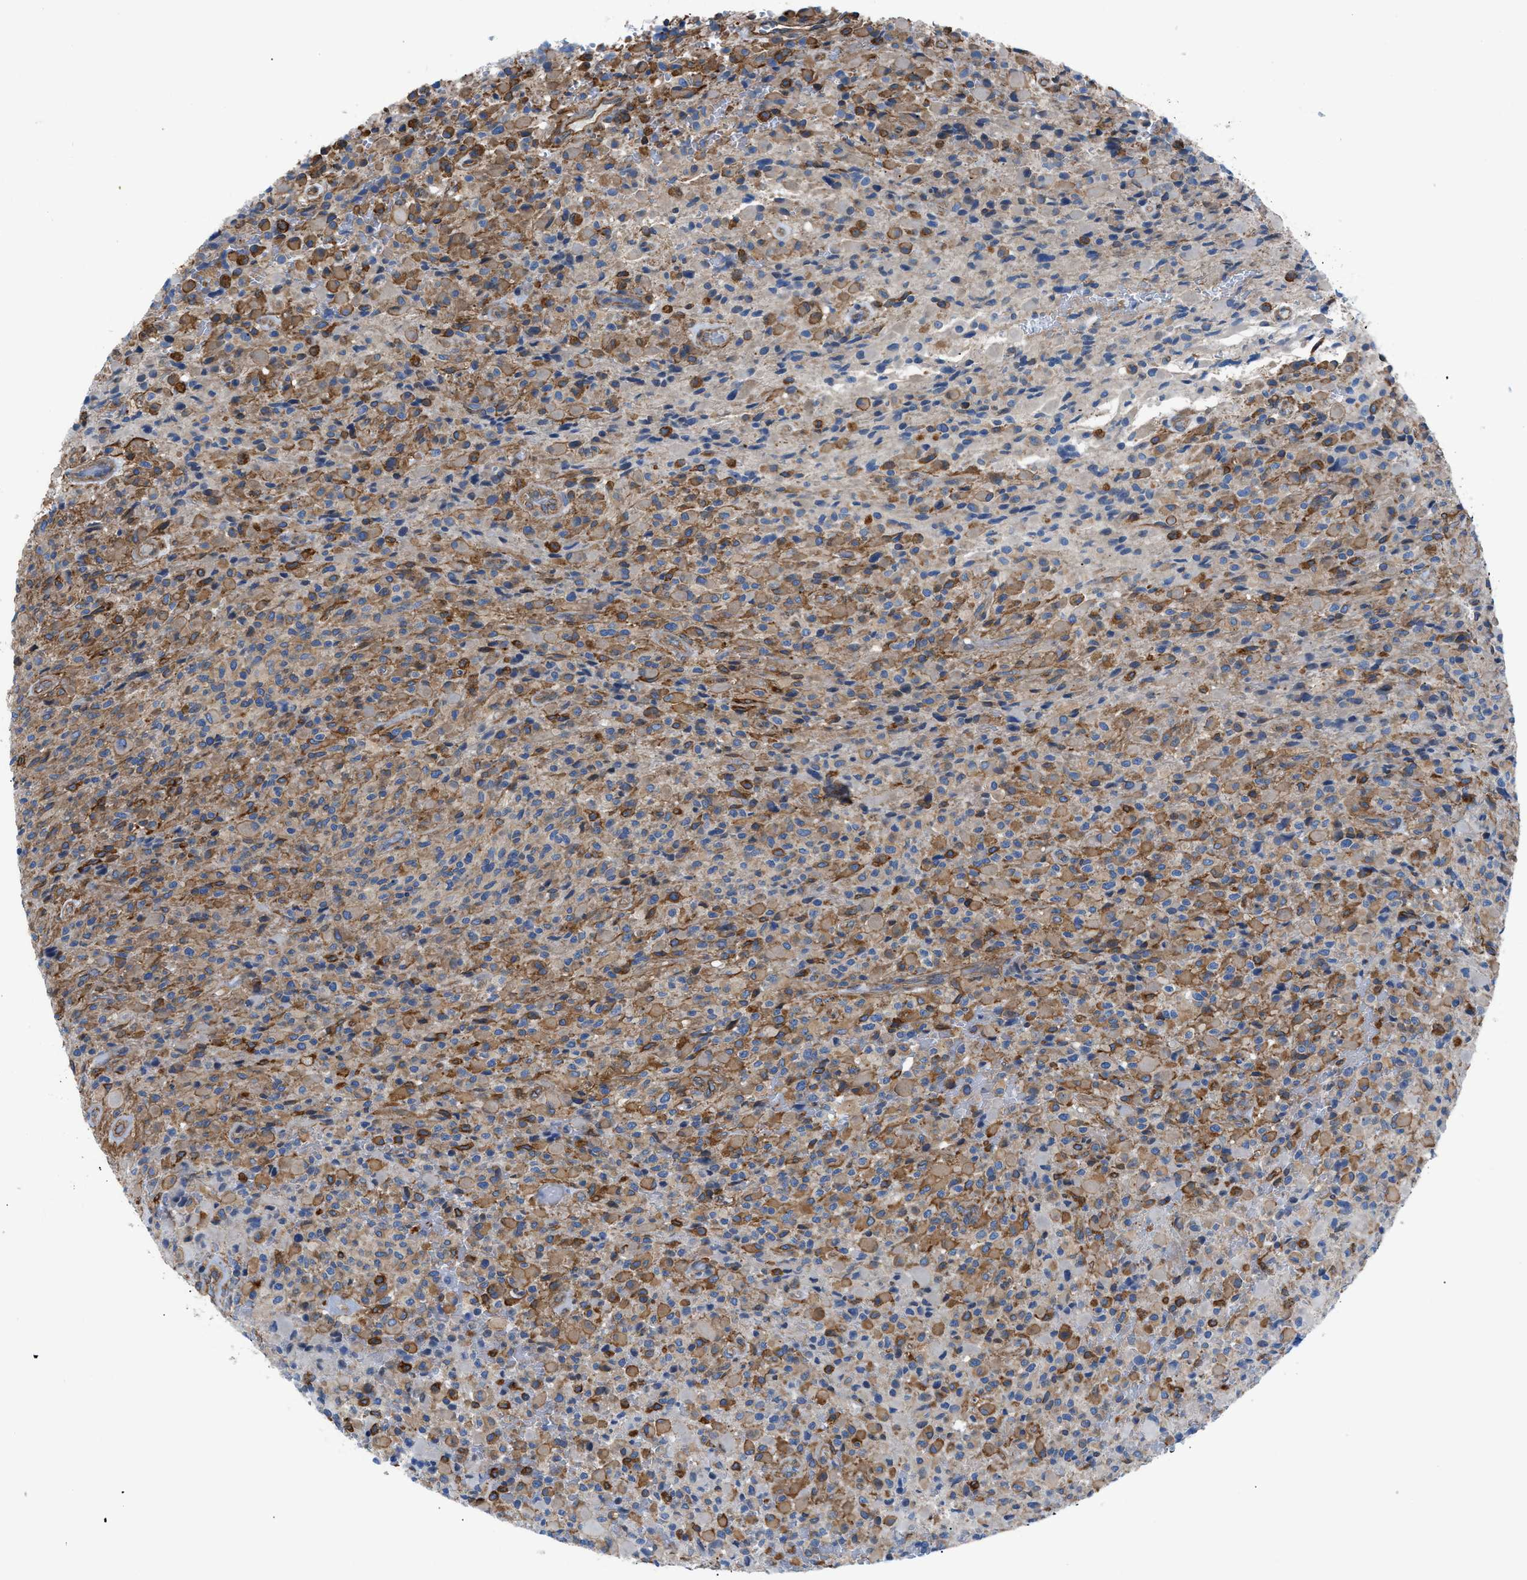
{"staining": {"intensity": "moderate", "quantity": ">75%", "location": "cytoplasmic/membranous"}, "tissue": "glioma", "cell_type": "Tumor cells", "image_type": "cancer", "snomed": [{"axis": "morphology", "description": "Glioma, malignant, High grade"}, {"axis": "topography", "description": "Brain"}], "caption": "Malignant glioma (high-grade) was stained to show a protein in brown. There is medium levels of moderate cytoplasmic/membranous positivity in approximately >75% of tumor cells.", "gene": "DMAC1", "patient": {"sex": "male", "age": 71}}